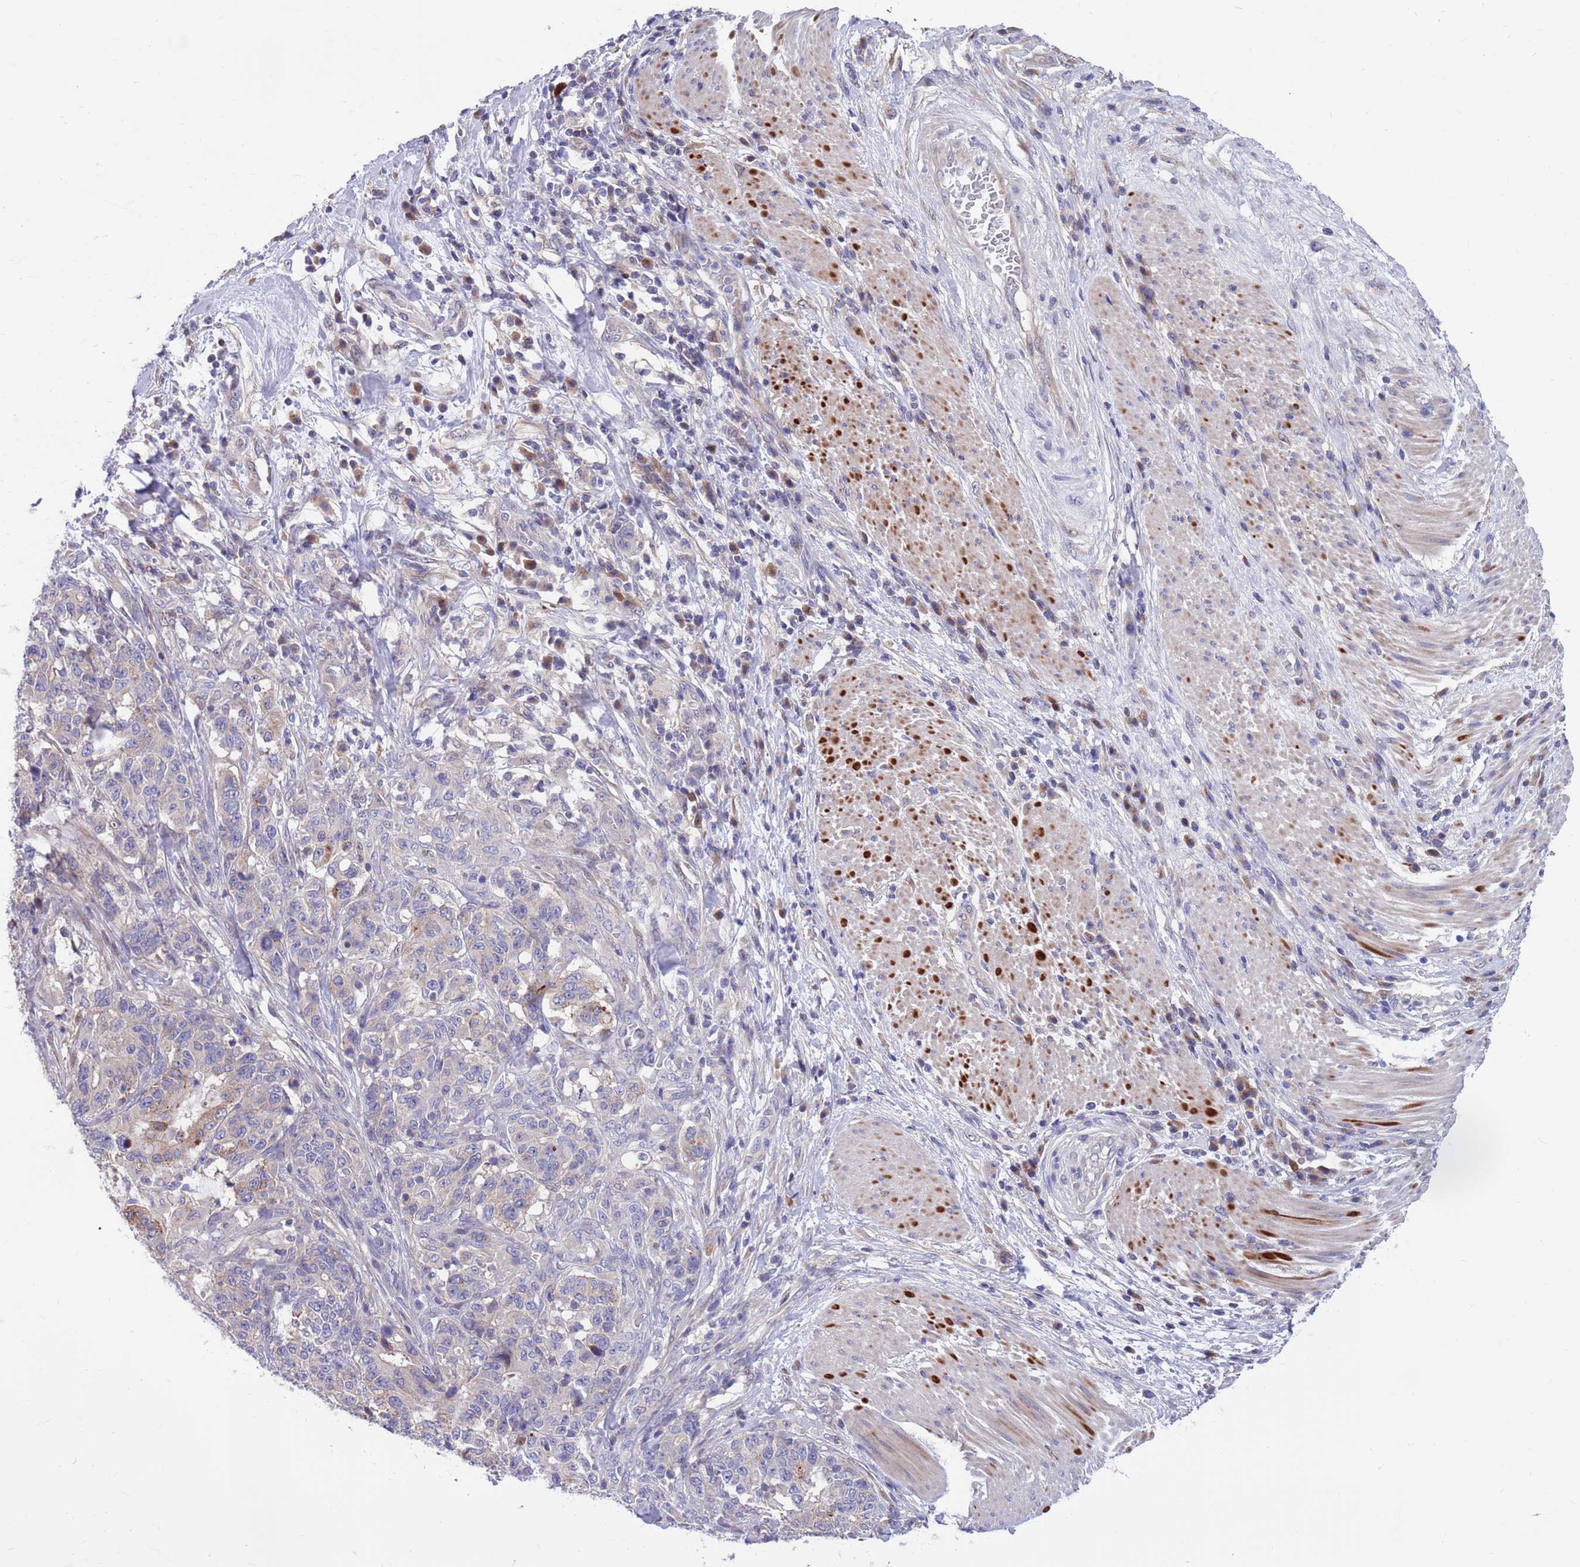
{"staining": {"intensity": "moderate", "quantity": "<25%", "location": "cytoplasmic/membranous"}, "tissue": "stomach cancer", "cell_type": "Tumor cells", "image_type": "cancer", "snomed": [{"axis": "morphology", "description": "Normal tissue, NOS"}, {"axis": "morphology", "description": "Adenocarcinoma, NOS"}, {"axis": "topography", "description": "Stomach"}], "caption": "Human stomach cancer stained with a protein marker exhibits moderate staining in tumor cells.", "gene": "KLHL29", "patient": {"sex": "female", "age": 64}}